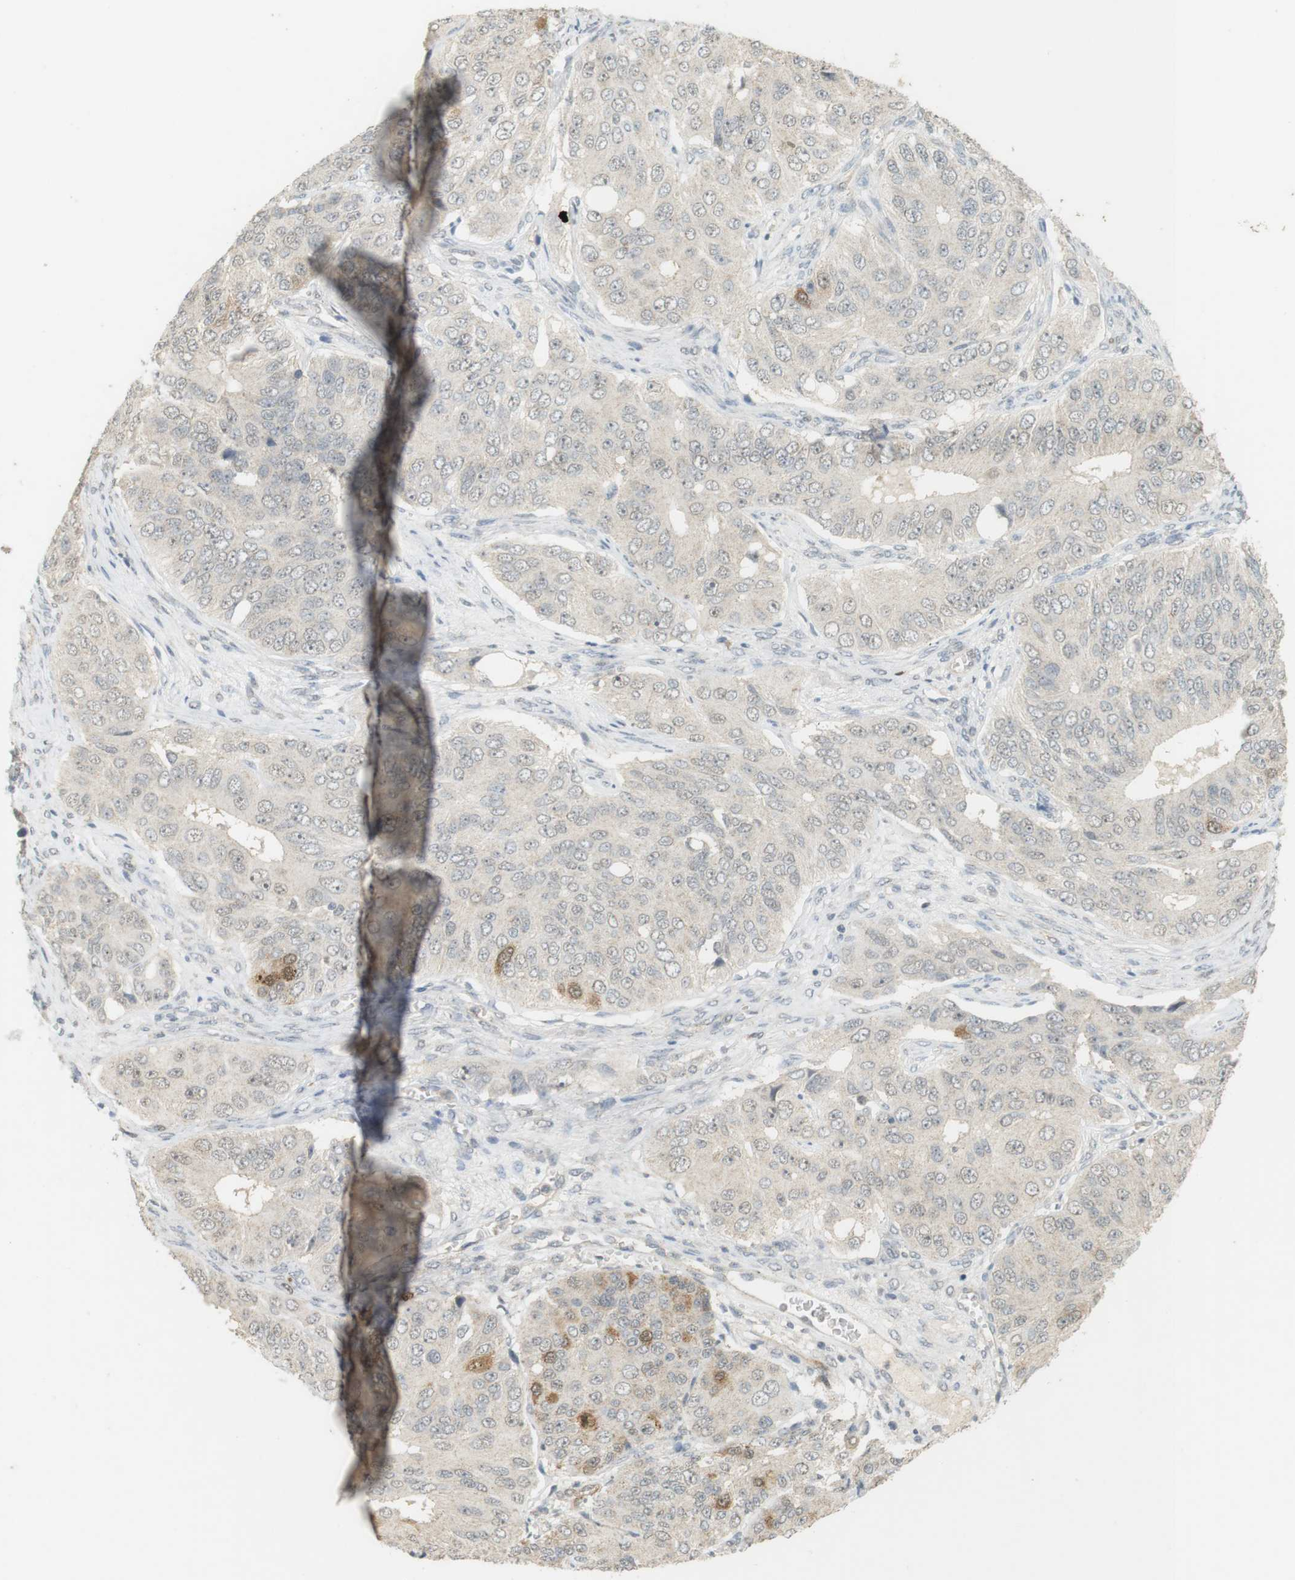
{"staining": {"intensity": "moderate", "quantity": "<25%", "location": "cytoplasmic/membranous"}, "tissue": "ovarian cancer", "cell_type": "Tumor cells", "image_type": "cancer", "snomed": [{"axis": "morphology", "description": "Carcinoma, endometroid"}, {"axis": "topography", "description": "Ovary"}], "caption": "Ovarian endometroid carcinoma was stained to show a protein in brown. There is low levels of moderate cytoplasmic/membranous positivity in about <25% of tumor cells. The staining is performed using DAB brown chromogen to label protein expression. The nuclei are counter-stained blue using hematoxylin.", "gene": "TTK", "patient": {"sex": "female", "age": 51}}